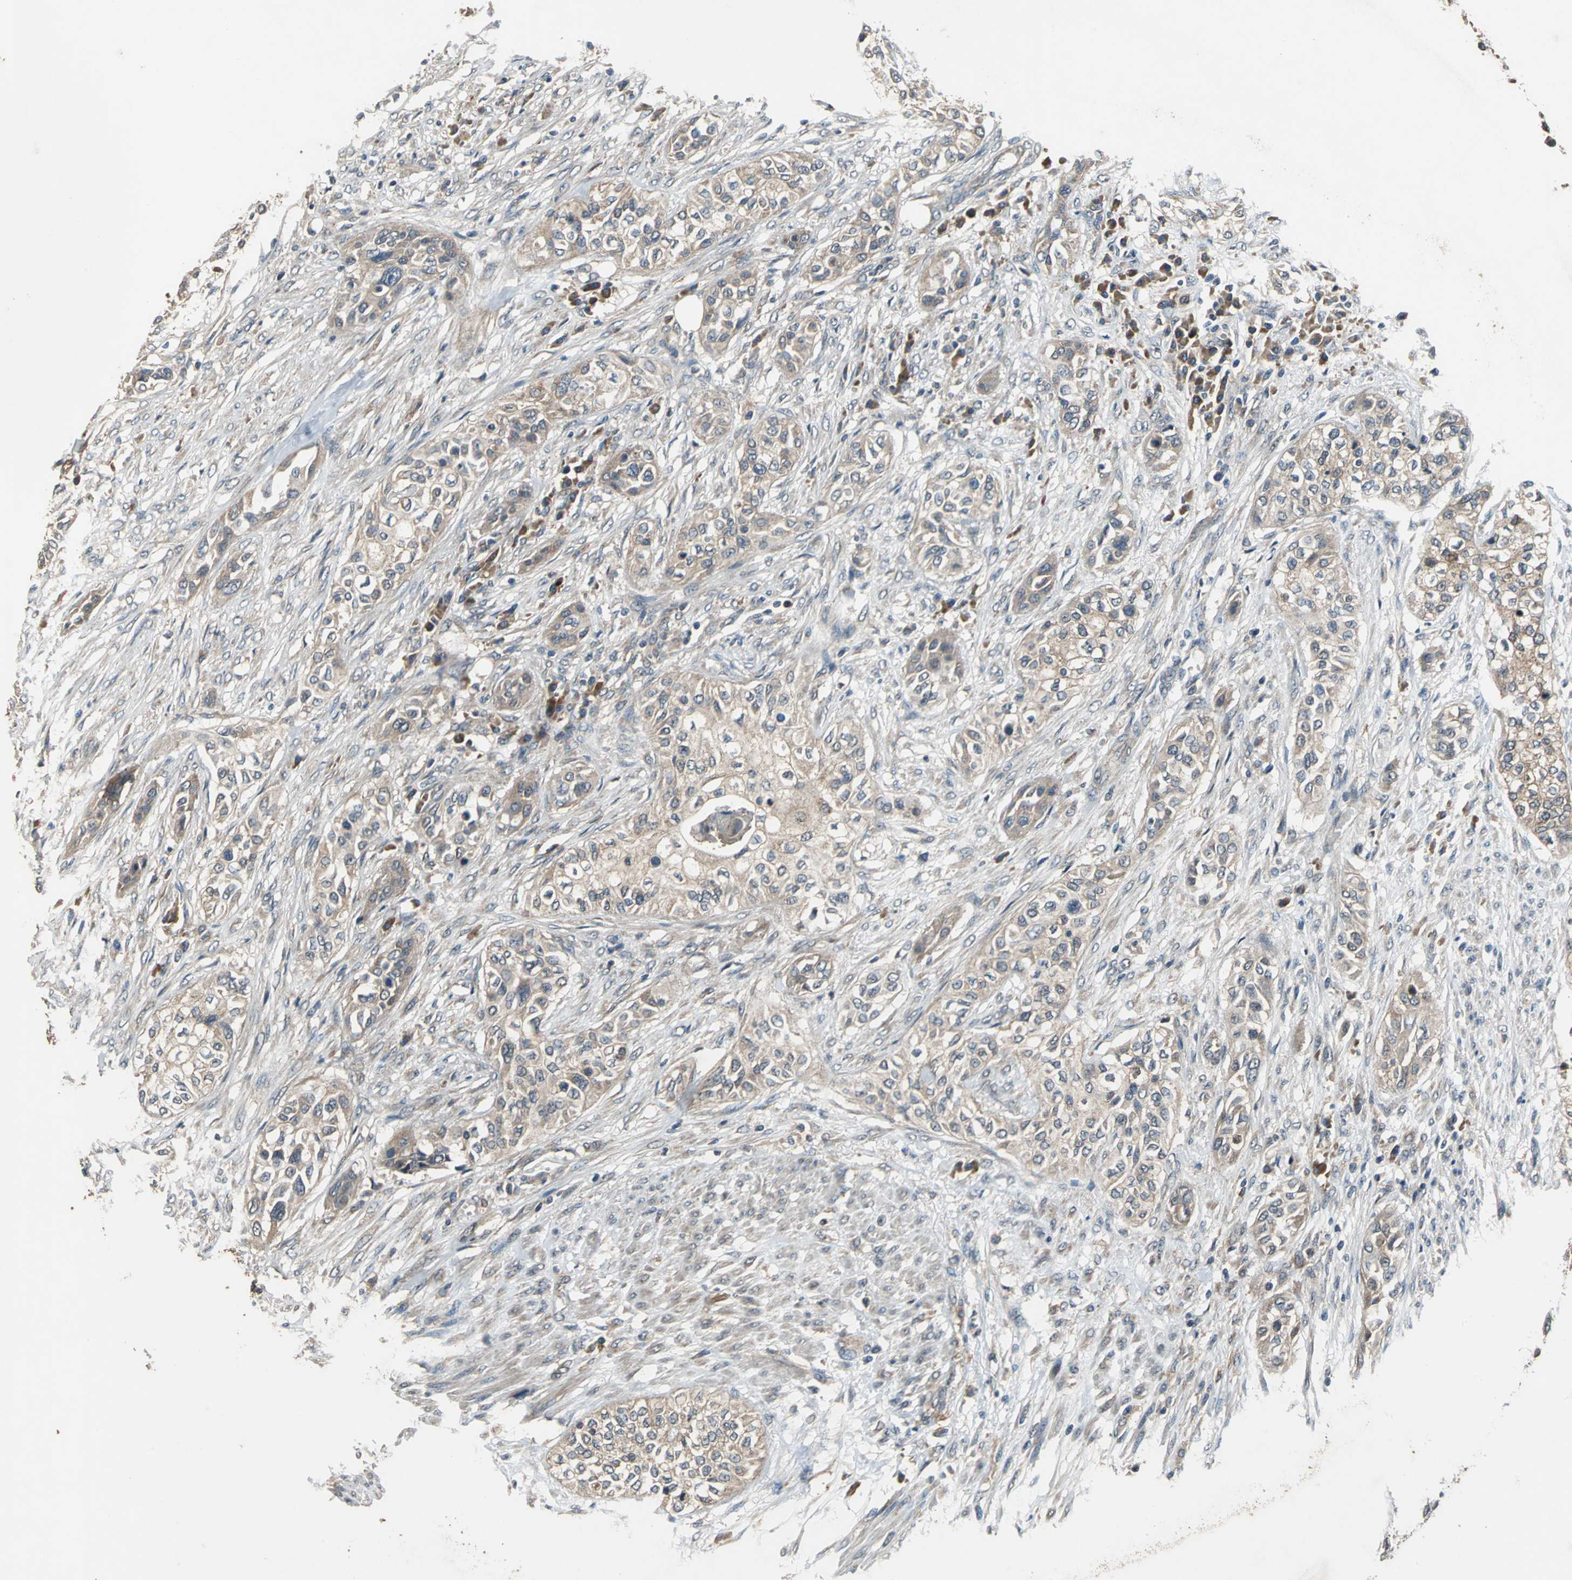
{"staining": {"intensity": "moderate", "quantity": ">75%", "location": "cytoplasmic/membranous"}, "tissue": "urothelial cancer", "cell_type": "Tumor cells", "image_type": "cancer", "snomed": [{"axis": "morphology", "description": "Urothelial carcinoma, High grade"}, {"axis": "topography", "description": "Urinary bladder"}], "caption": "DAB immunohistochemical staining of human high-grade urothelial carcinoma displays moderate cytoplasmic/membranous protein expression in approximately >75% of tumor cells.", "gene": "ZNF608", "patient": {"sex": "male", "age": 74}}